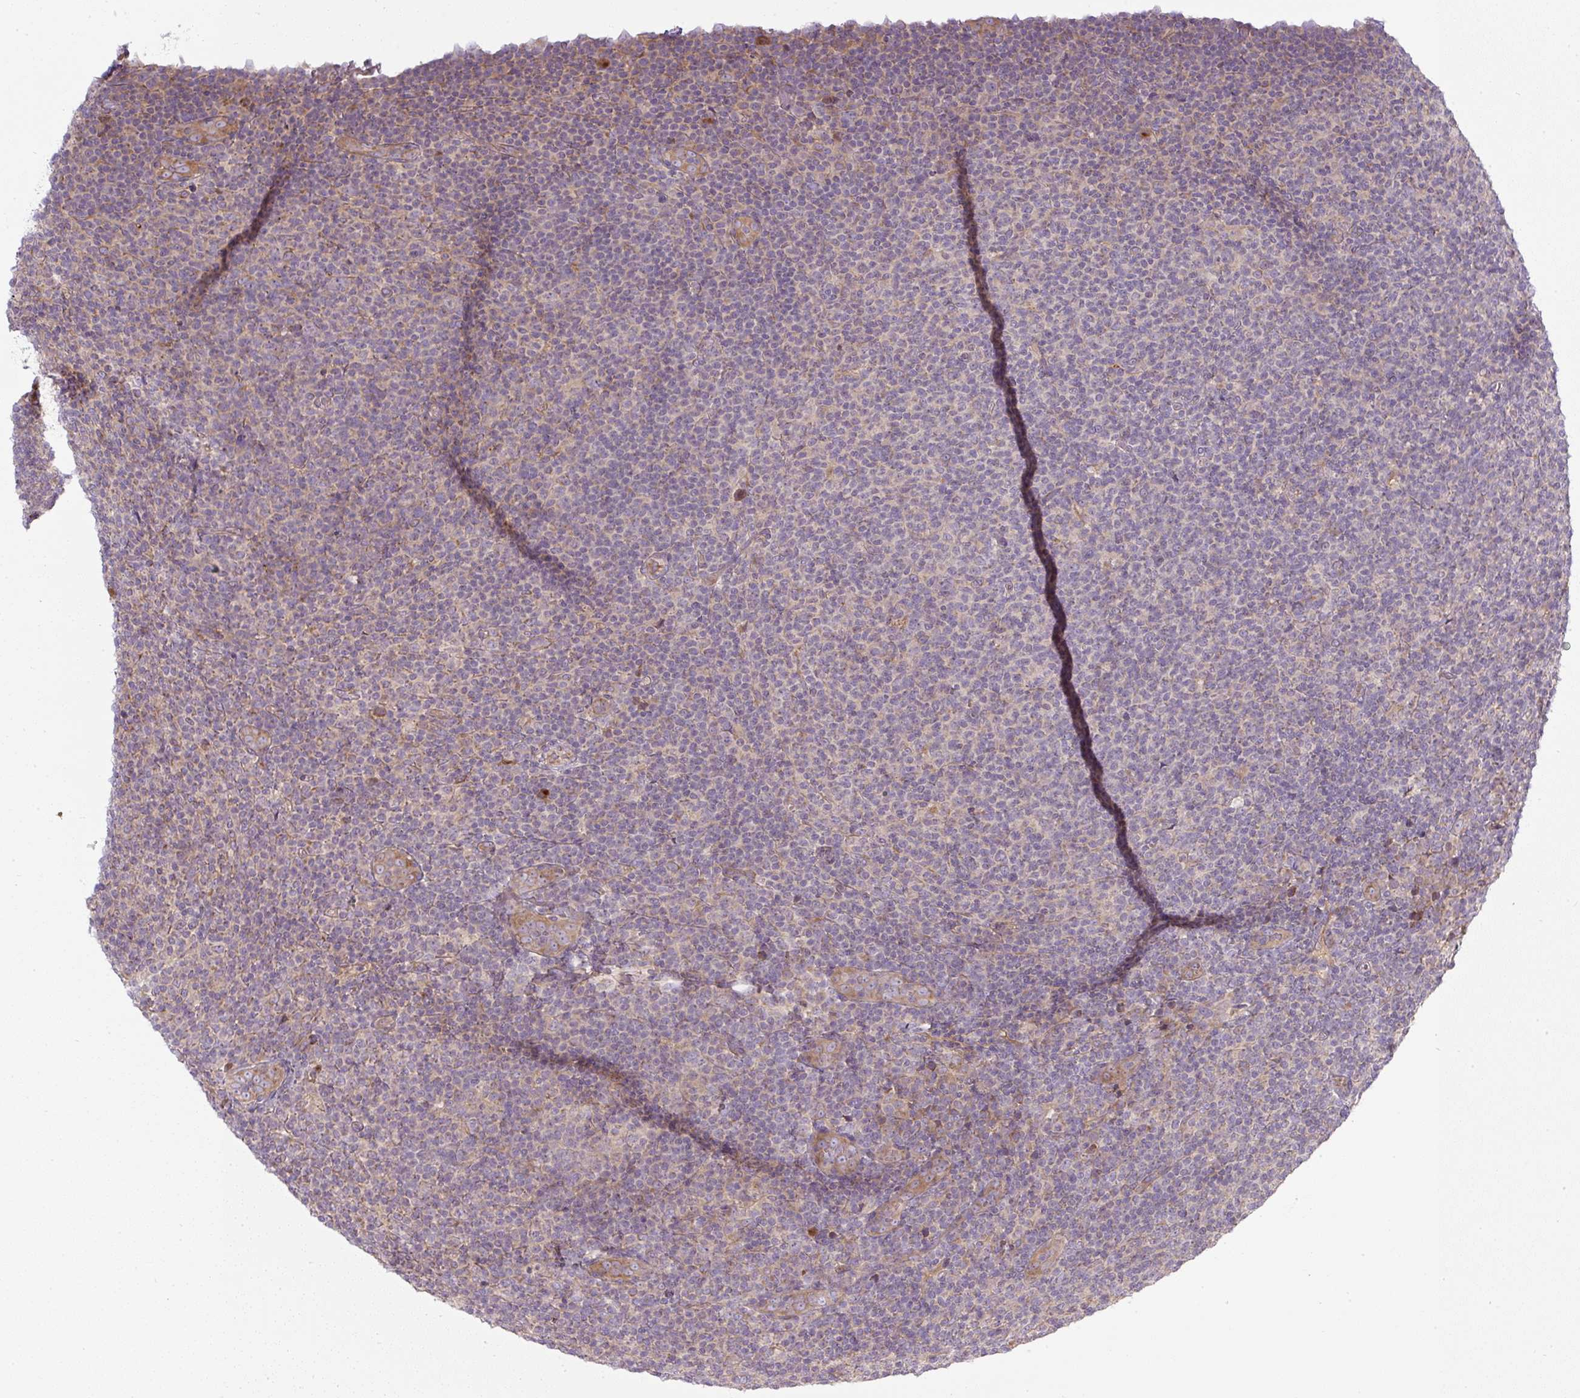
{"staining": {"intensity": "weak", "quantity": "<25%", "location": "cytoplasmic/membranous"}, "tissue": "lymphoma", "cell_type": "Tumor cells", "image_type": "cancer", "snomed": [{"axis": "morphology", "description": "Malignant lymphoma, non-Hodgkin's type, Low grade"}, {"axis": "topography", "description": "Lymph node"}], "caption": "This image is of lymphoma stained with immunohistochemistry to label a protein in brown with the nuclei are counter-stained blue. There is no positivity in tumor cells.", "gene": "MLX", "patient": {"sex": "male", "age": 66}}